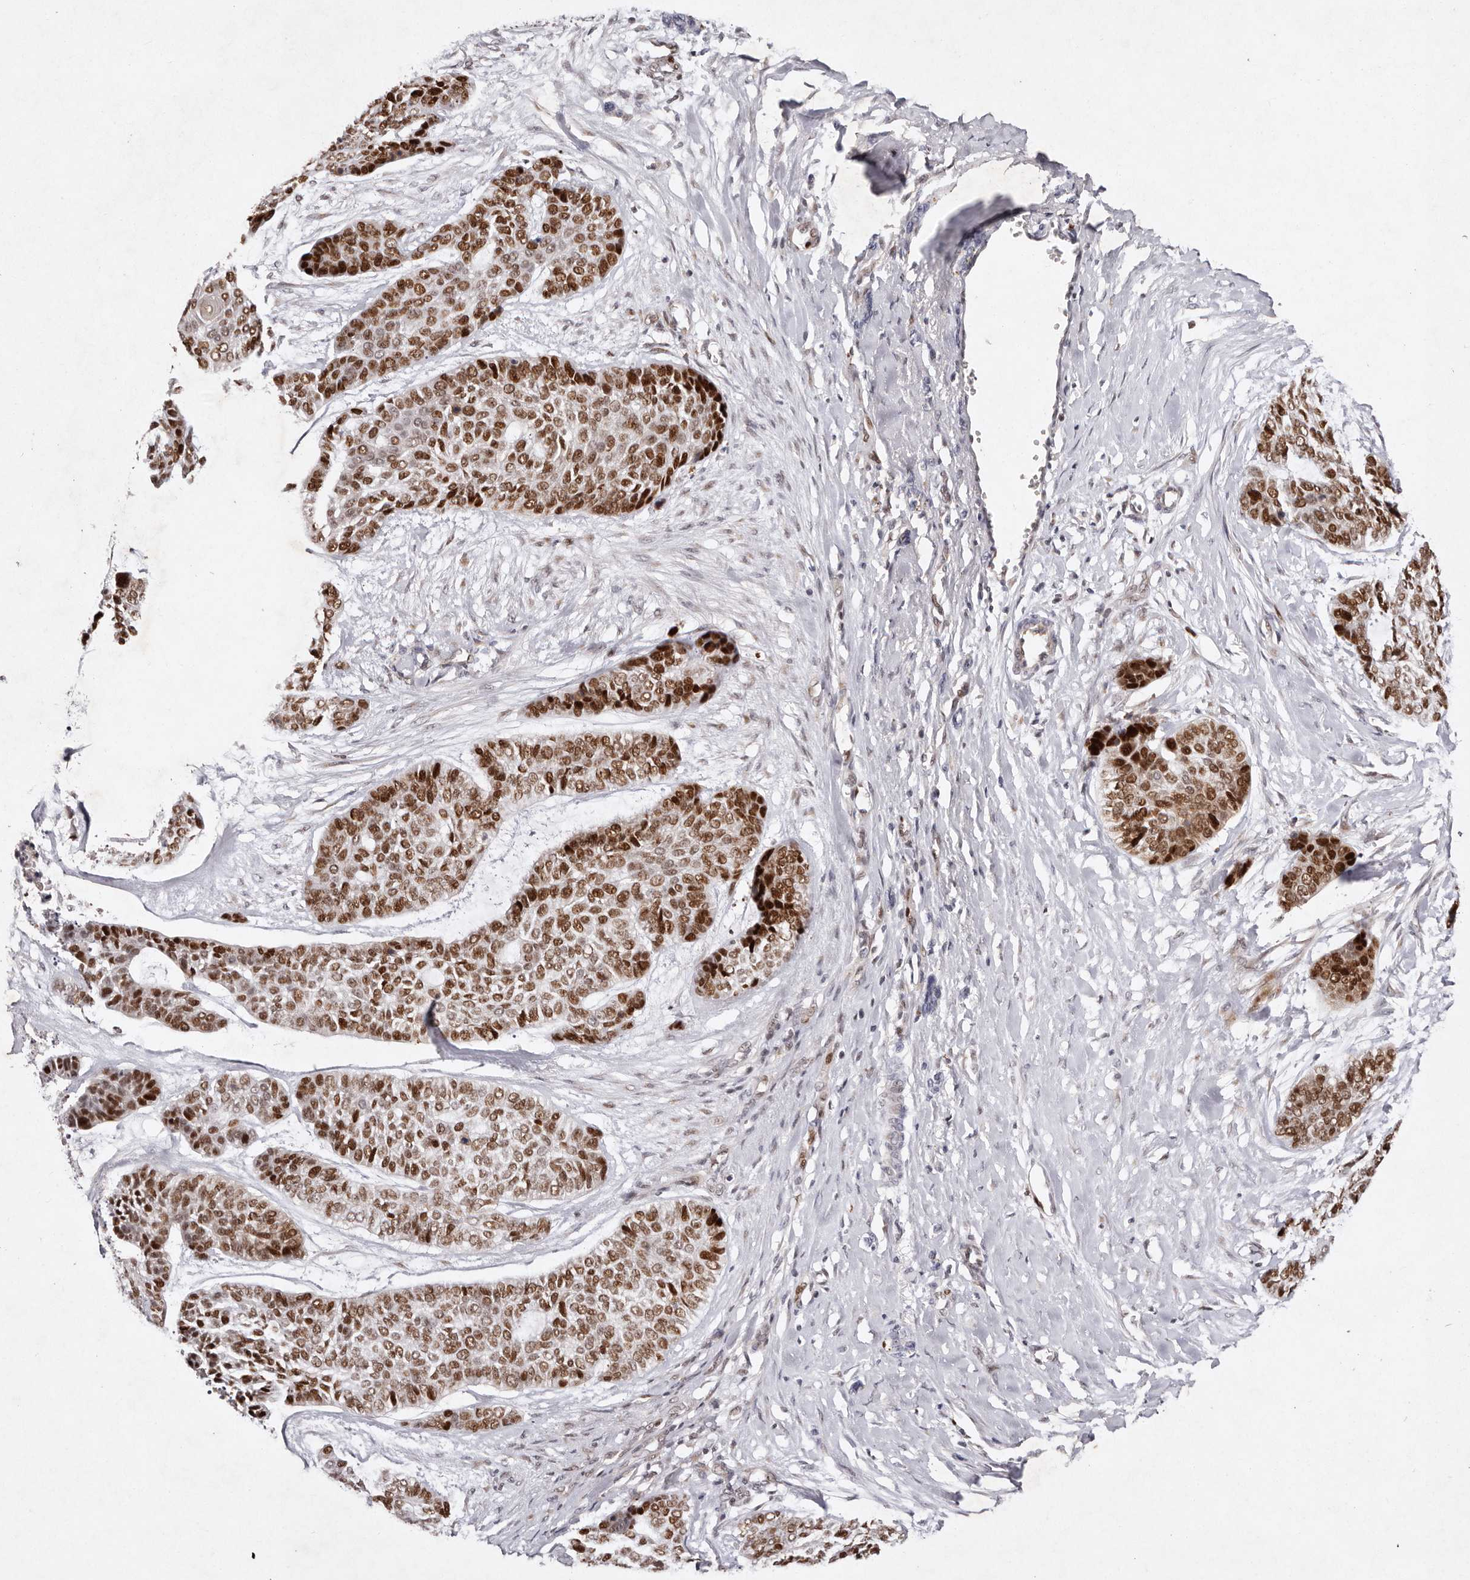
{"staining": {"intensity": "strong", "quantity": ">75%", "location": "nuclear"}, "tissue": "skin cancer", "cell_type": "Tumor cells", "image_type": "cancer", "snomed": [{"axis": "morphology", "description": "Basal cell carcinoma"}, {"axis": "topography", "description": "Skin"}], "caption": "IHC staining of skin cancer, which shows high levels of strong nuclear positivity in approximately >75% of tumor cells indicating strong nuclear protein positivity. The staining was performed using DAB (brown) for protein detection and nuclei were counterstained in hematoxylin (blue).", "gene": "KLF7", "patient": {"sex": "female", "age": 64}}